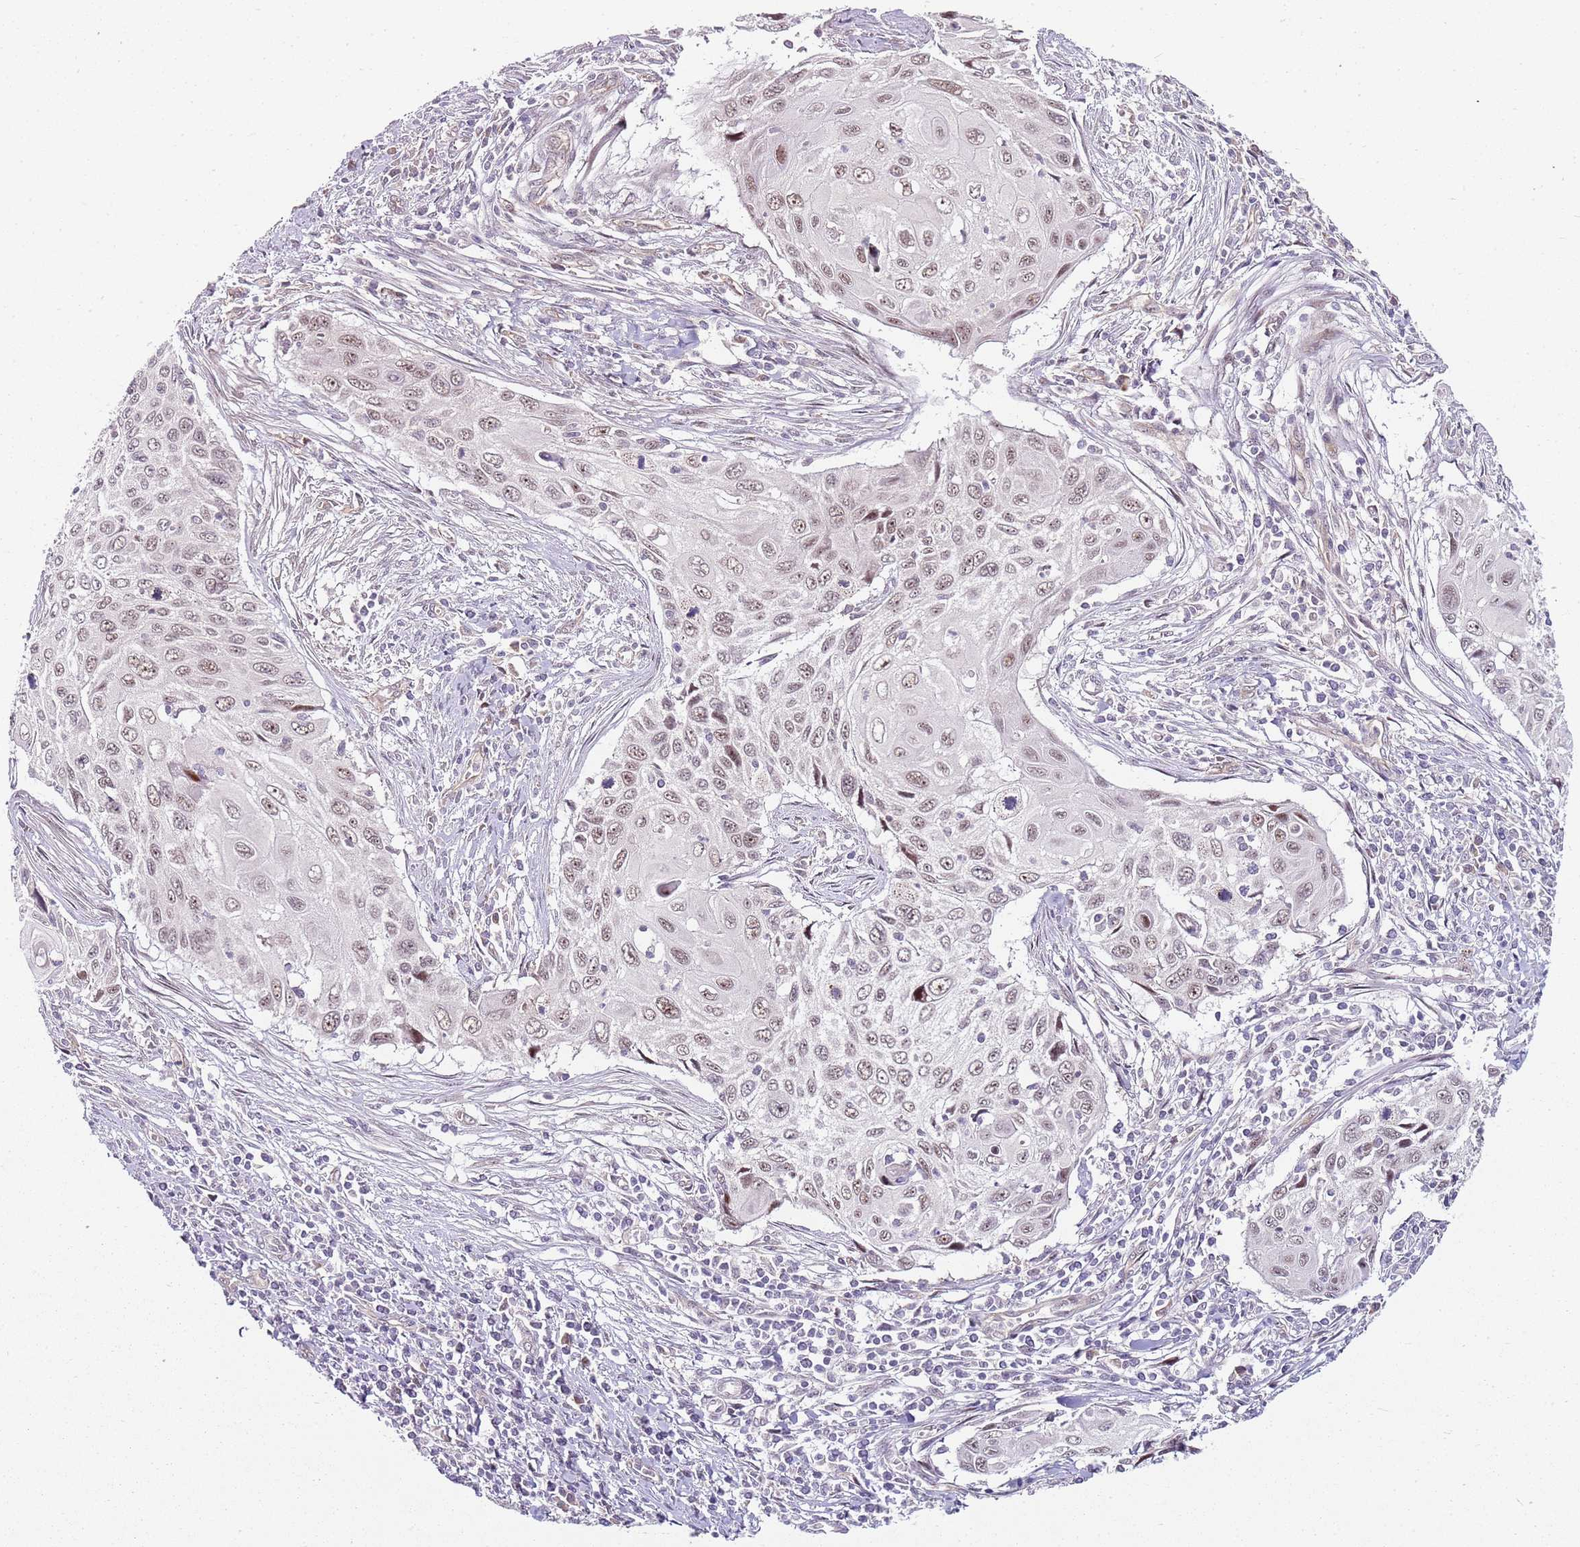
{"staining": {"intensity": "moderate", "quantity": ">75%", "location": "nuclear"}, "tissue": "cervical cancer", "cell_type": "Tumor cells", "image_type": "cancer", "snomed": [{"axis": "morphology", "description": "Squamous cell carcinoma, NOS"}, {"axis": "topography", "description": "Cervix"}], "caption": "Immunohistochemical staining of human cervical cancer (squamous cell carcinoma) shows moderate nuclear protein staining in approximately >75% of tumor cells.", "gene": "FBXL22", "patient": {"sex": "female", "age": 70}}